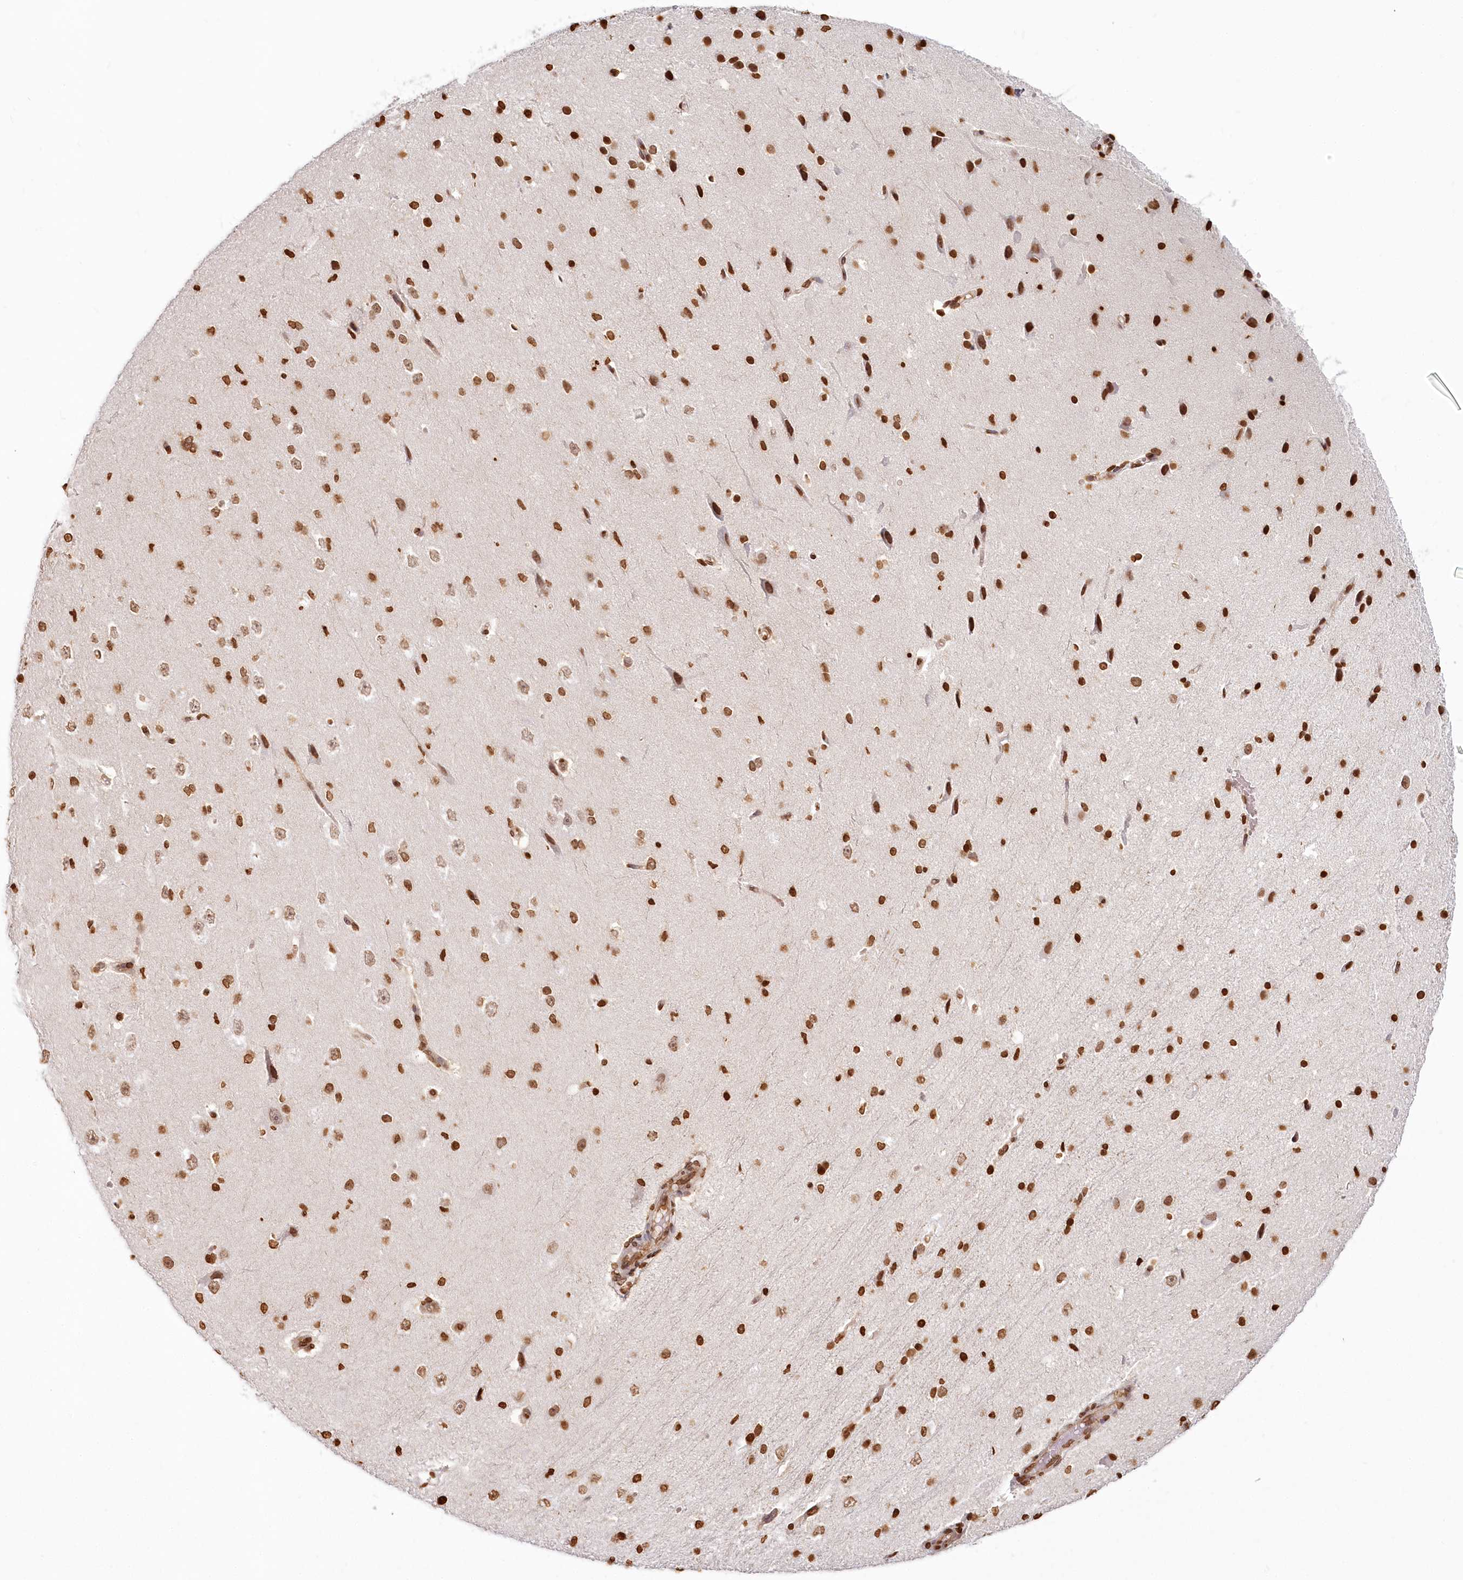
{"staining": {"intensity": "moderate", "quantity": ">75%", "location": "nuclear"}, "tissue": "cerebral cortex", "cell_type": "Endothelial cells", "image_type": "normal", "snomed": [{"axis": "morphology", "description": "Normal tissue, NOS"}, {"axis": "morphology", "description": "Developmental malformation"}, {"axis": "topography", "description": "Cerebral cortex"}], "caption": "About >75% of endothelial cells in benign cerebral cortex display moderate nuclear protein expression as visualized by brown immunohistochemical staining.", "gene": "FAM13A", "patient": {"sex": "female", "age": 30}}